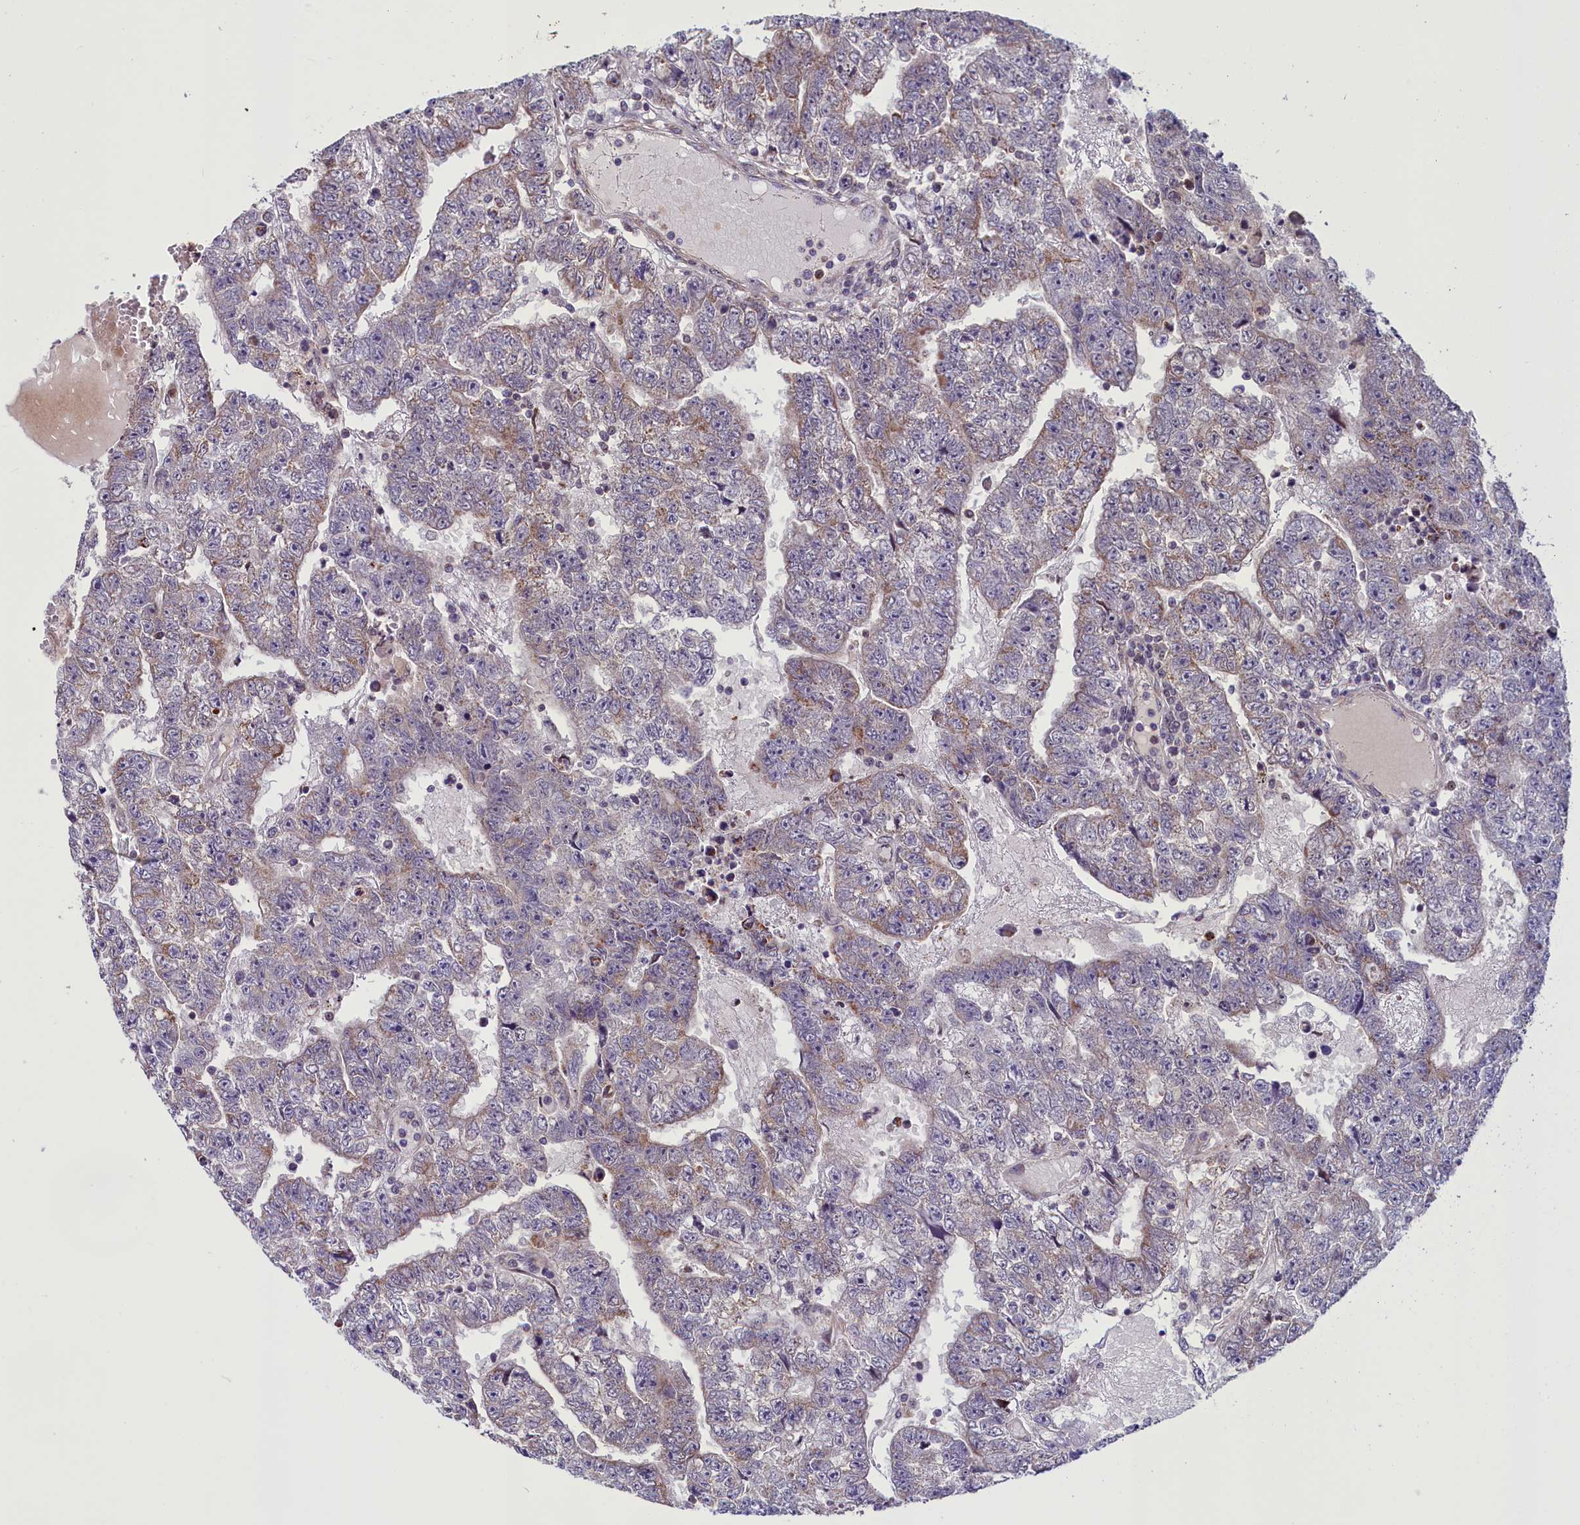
{"staining": {"intensity": "weak", "quantity": "<25%", "location": "cytoplasmic/membranous"}, "tissue": "testis cancer", "cell_type": "Tumor cells", "image_type": "cancer", "snomed": [{"axis": "morphology", "description": "Carcinoma, Embryonal, NOS"}, {"axis": "topography", "description": "Testis"}], "caption": "Testis cancer (embryonal carcinoma) stained for a protein using IHC reveals no expression tumor cells.", "gene": "MIEF2", "patient": {"sex": "male", "age": 25}}